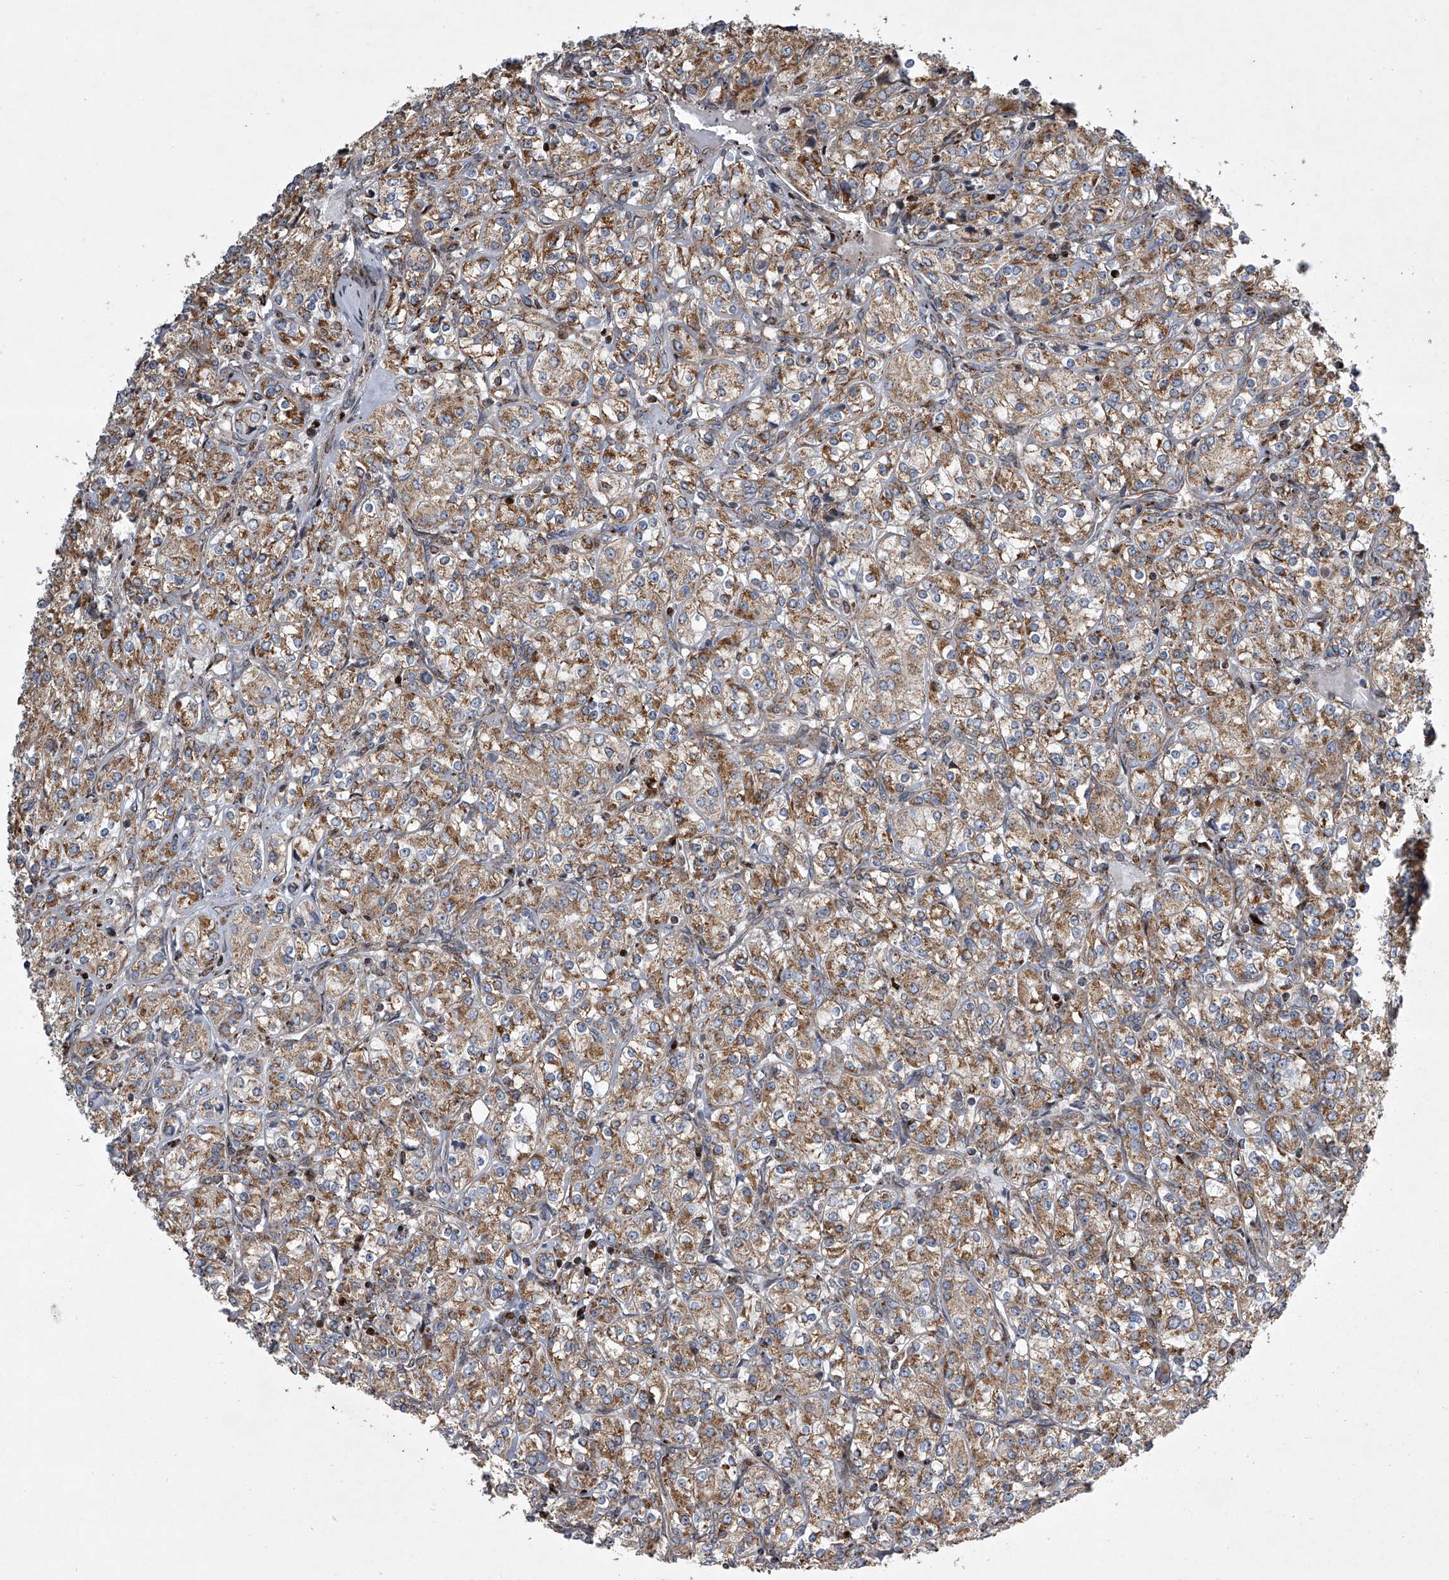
{"staining": {"intensity": "moderate", "quantity": ">75%", "location": "cytoplasmic/membranous"}, "tissue": "renal cancer", "cell_type": "Tumor cells", "image_type": "cancer", "snomed": [{"axis": "morphology", "description": "Adenocarcinoma, NOS"}, {"axis": "topography", "description": "Kidney"}], "caption": "The immunohistochemical stain shows moderate cytoplasmic/membranous expression in tumor cells of adenocarcinoma (renal) tissue.", "gene": "STRADA", "patient": {"sex": "male", "age": 77}}